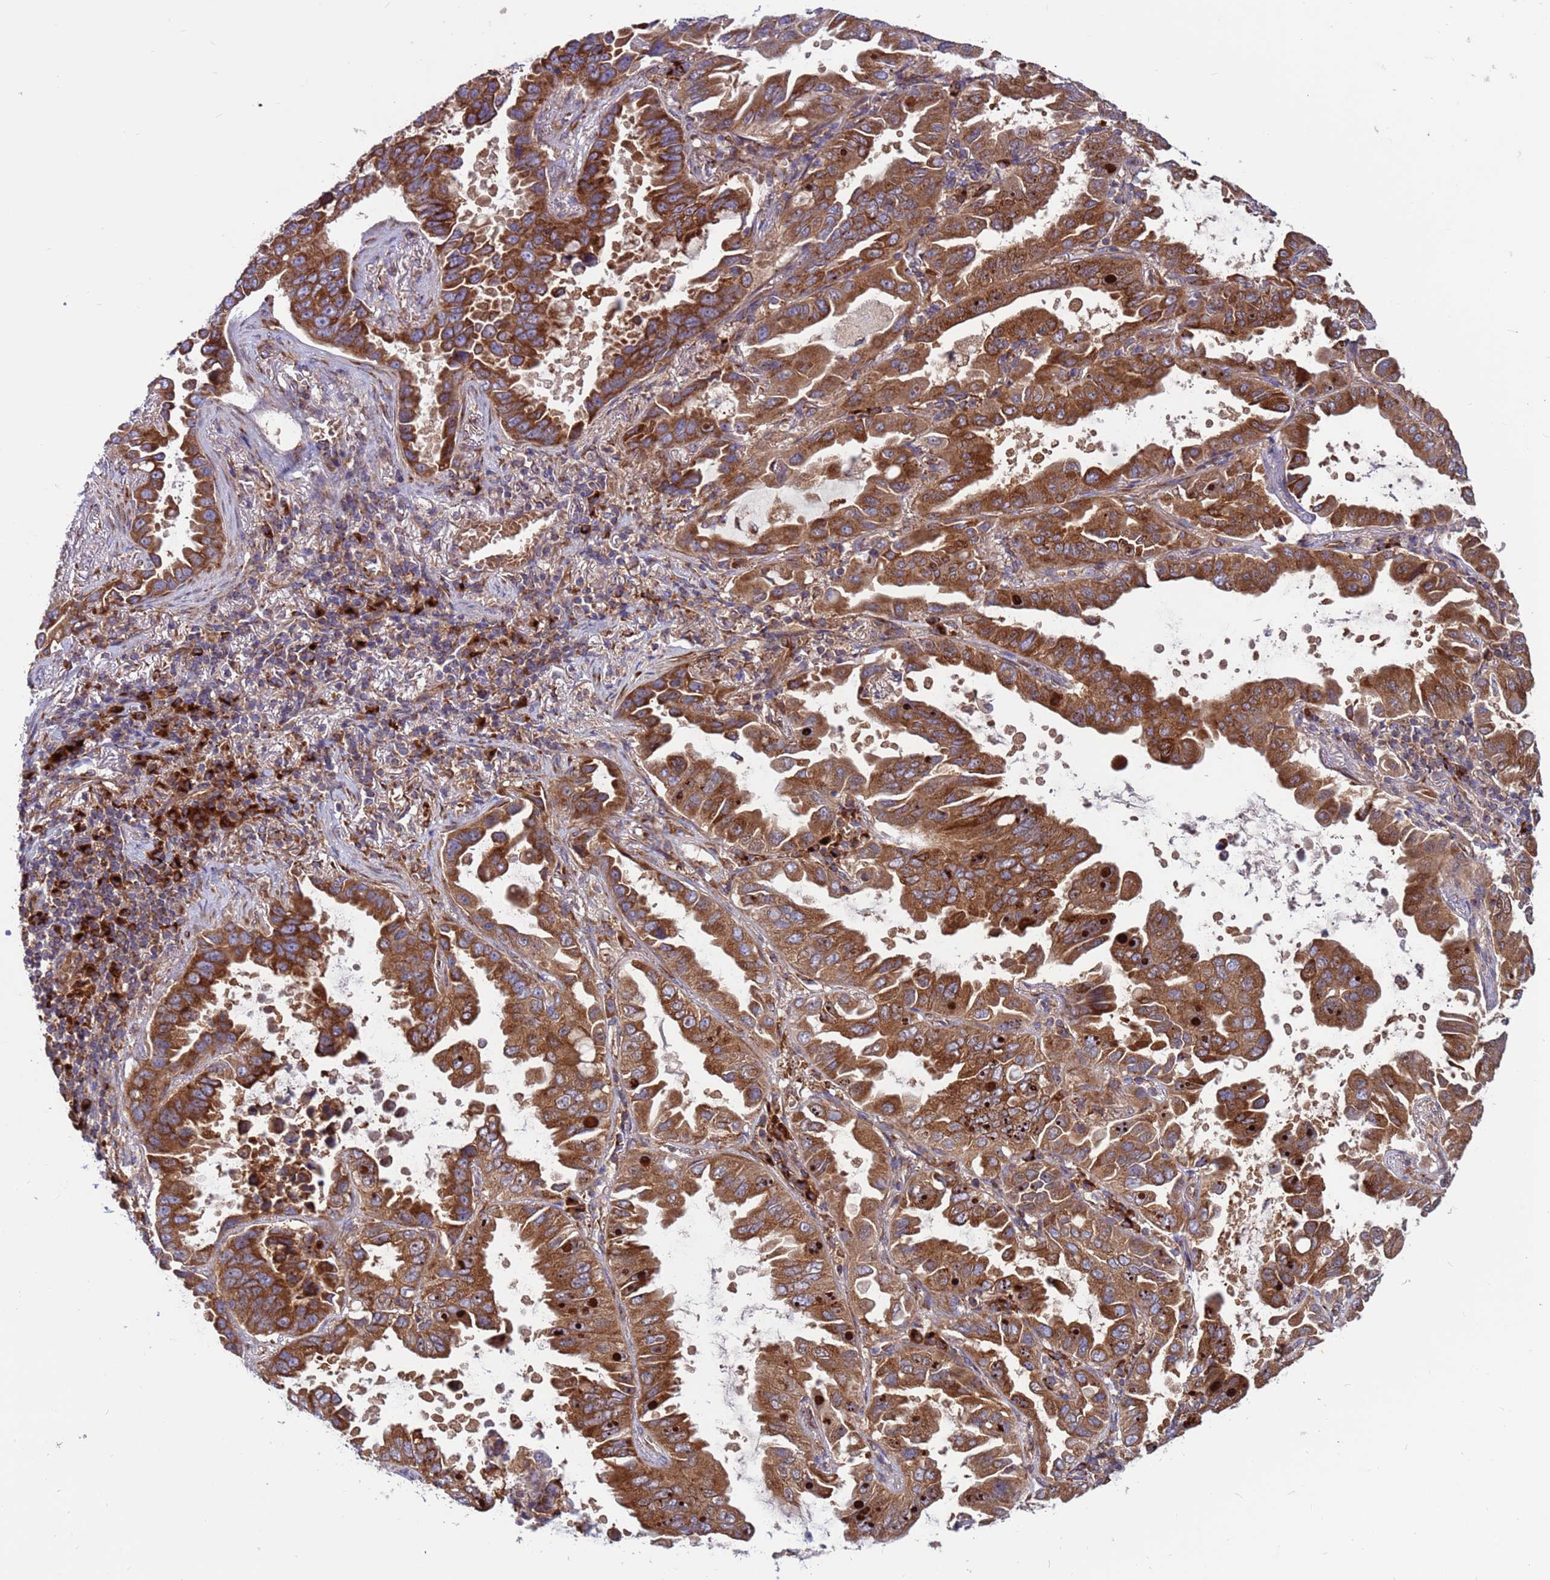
{"staining": {"intensity": "strong", "quantity": ">75%", "location": "cytoplasmic/membranous"}, "tissue": "lung cancer", "cell_type": "Tumor cells", "image_type": "cancer", "snomed": [{"axis": "morphology", "description": "Adenocarcinoma, NOS"}, {"axis": "topography", "description": "Lung"}], "caption": "A brown stain shows strong cytoplasmic/membranous staining of a protein in human lung adenocarcinoma tumor cells.", "gene": "ZC3HAV1", "patient": {"sex": "male", "age": 64}}